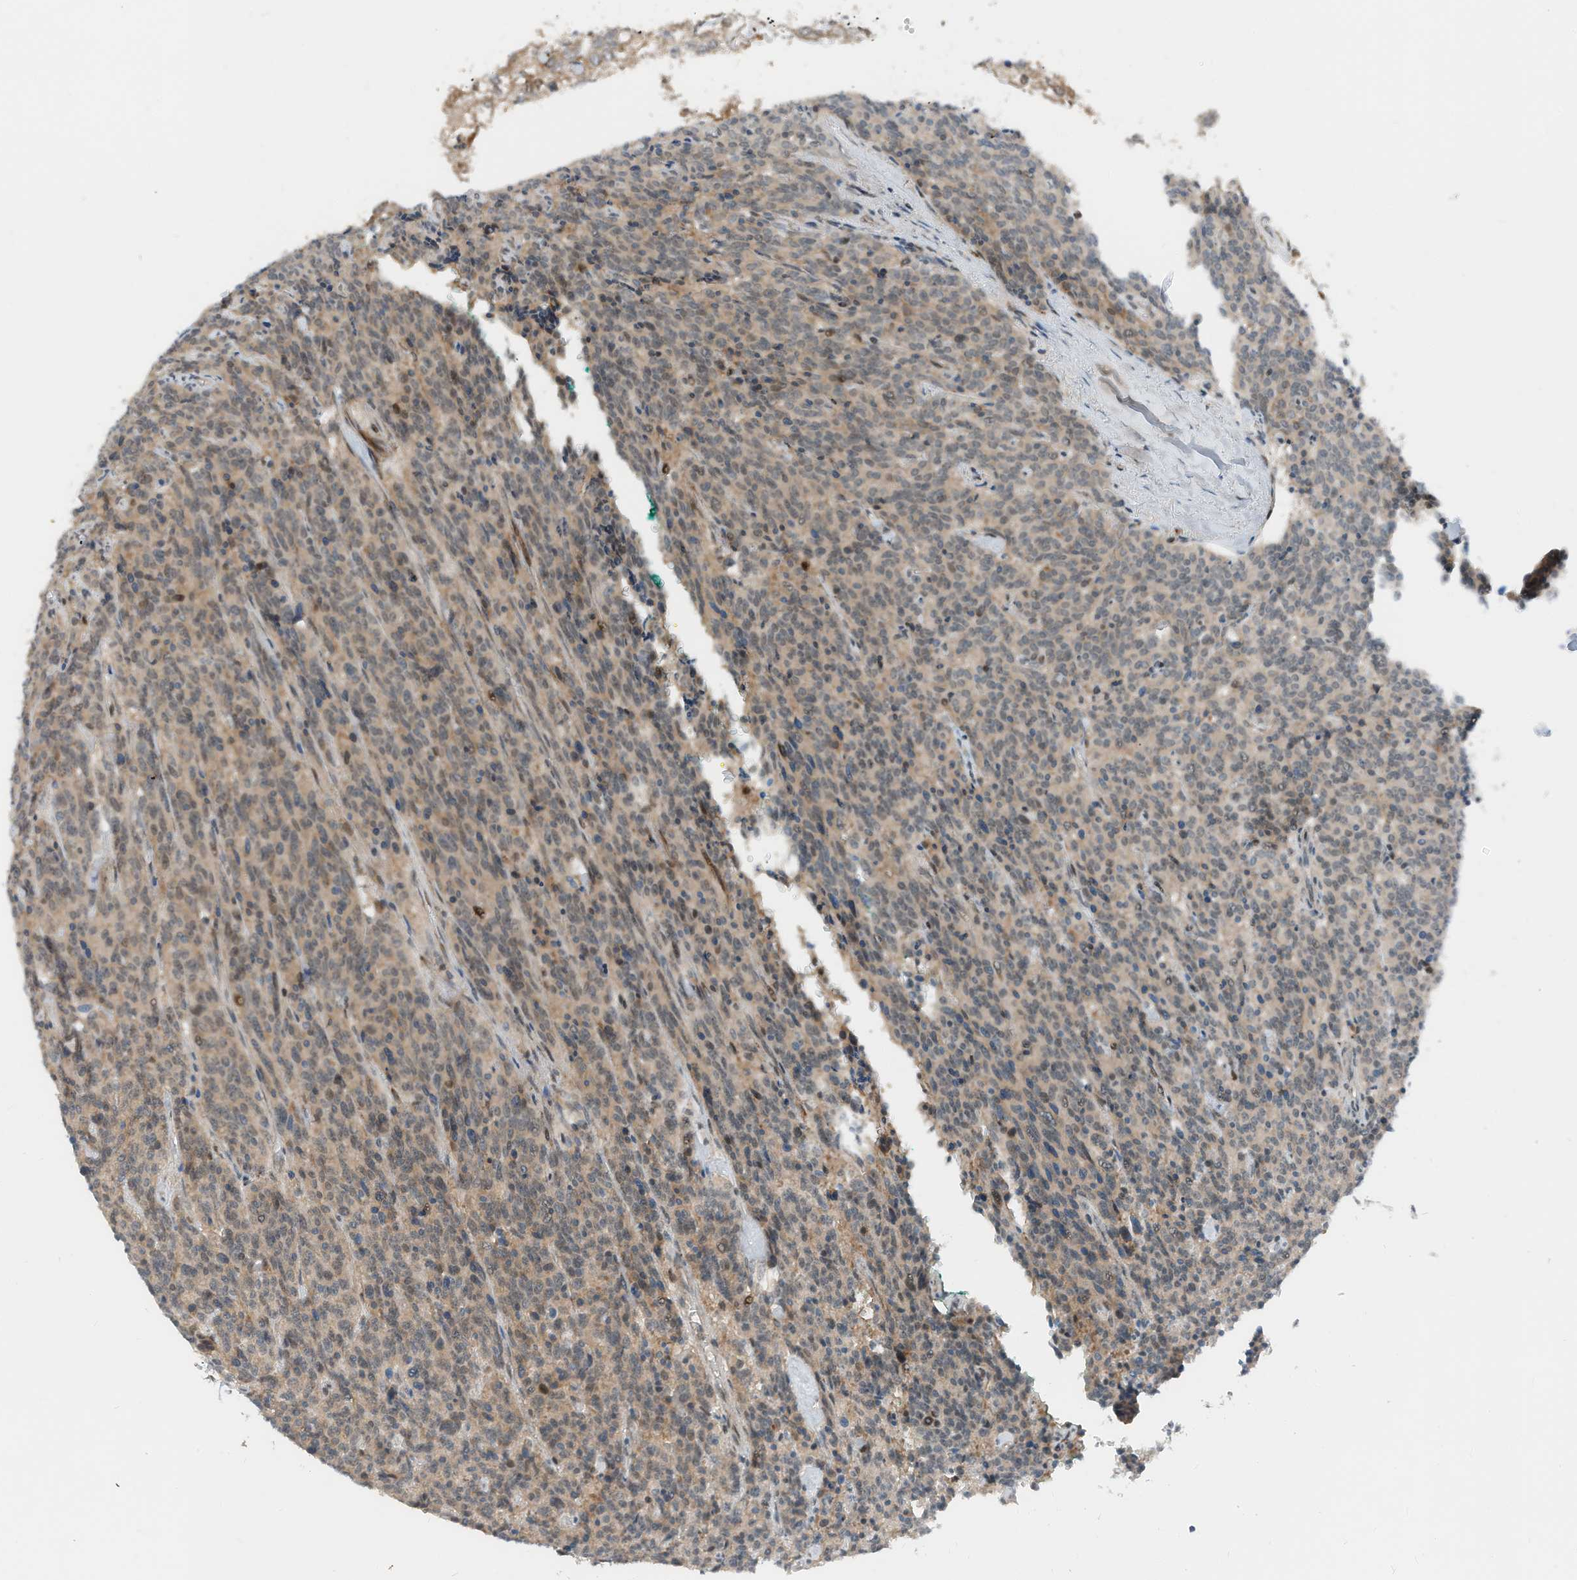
{"staining": {"intensity": "weak", "quantity": "25%-75%", "location": "cytoplasmic/membranous"}, "tissue": "carcinoid", "cell_type": "Tumor cells", "image_type": "cancer", "snomed": [{"axis": "morphology", "description": "Carcinoid, malignant, NOS"}, {"axis": "topography", "description": "Lung"}], "caption": "A high-resolution micrograph shows IHC staining of carcinoid (malignant), which displays weak cytoplasmic/membranous positivity in about 25%-75% of tumor cells.", "gene": "RMND1", "patient": {"sex": "female", "age": 46}}